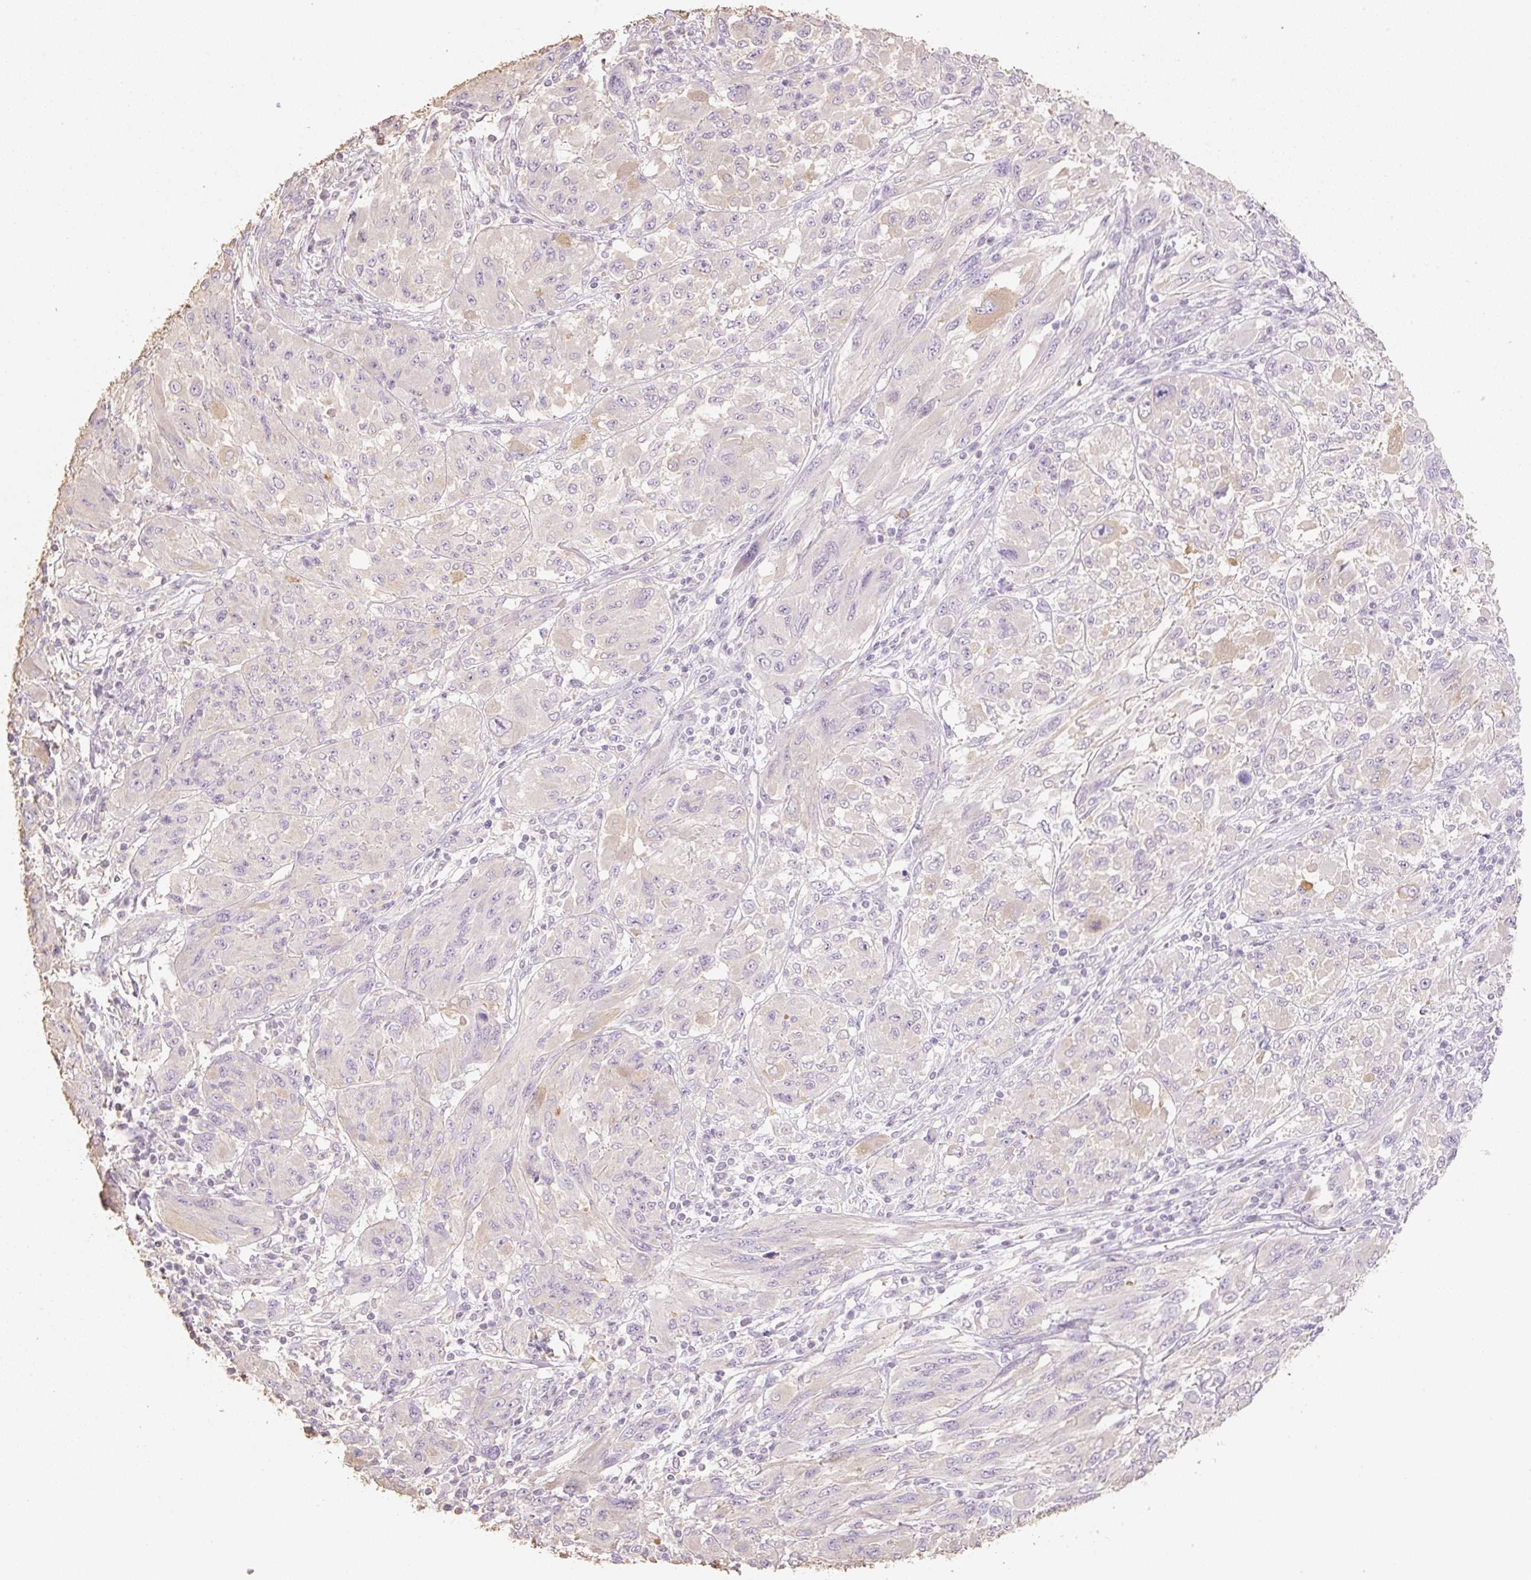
{"staining": {"intensity": "negative", "quantity": "none", "location": "none"}, "tissue": "melanoma", "cell_type": "Tumor cells", "image_type": "cancer", "snomed": [{"axis": "morphology", "description": "Malignant melanoma, NOS"}, {"axis": "topography", "description": "Skin"}], "caption": "This micrograph is of malignant melanoma stained with IHC to label a protein in brown with the nuclei are counter-stained blue. There is no staining in tumor cells.", "gene": "MBOAT7", "patient": {"sex": "female", "age": 91}}